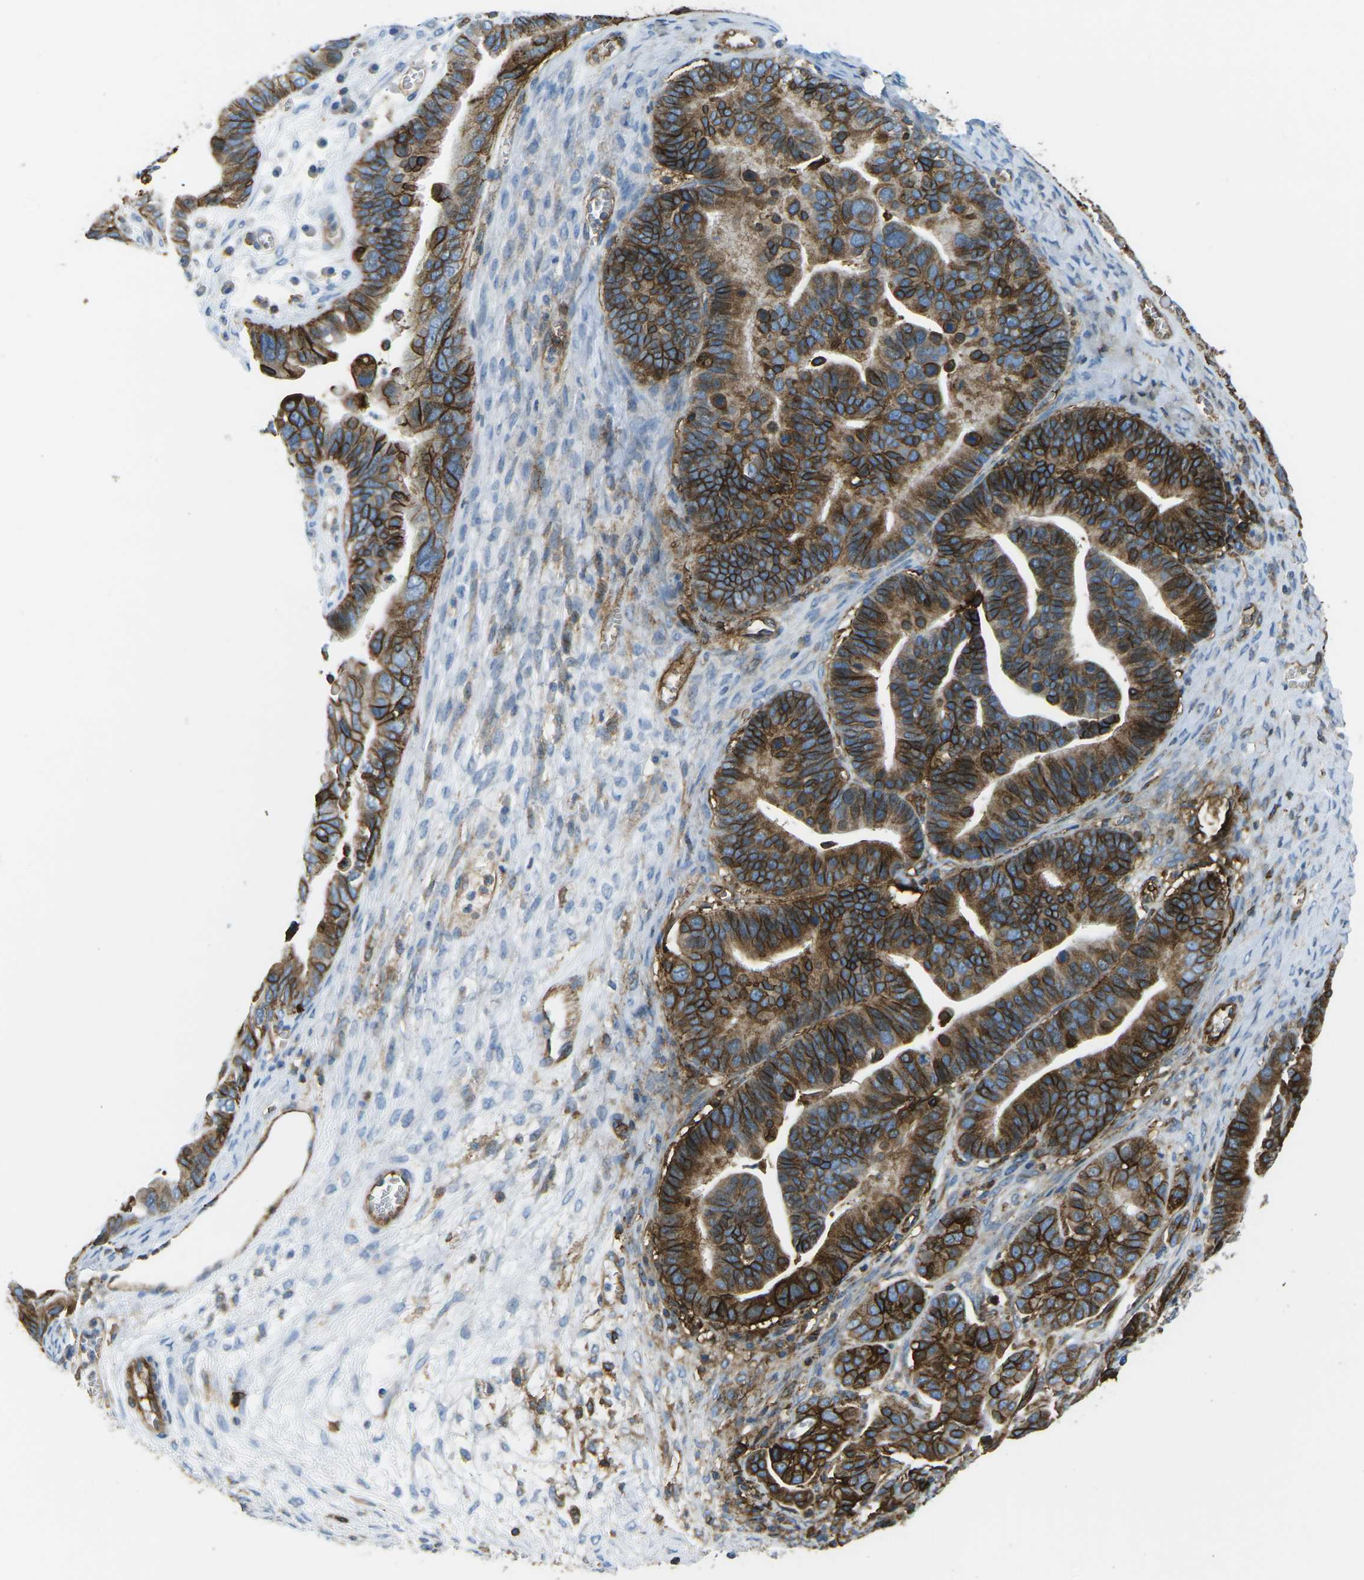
{"staining": {"intensity": "strong", "quantity": ">75%", "location": "cytoplasmic/membranous"}, "tissue": "ovarian cancer", "cell_type": "Tumor cells", "image_type": "cancer", "snomed": [{"axis": "morphology", "description": "Cystadenocarcinoma, serous, NOS"}, {"axis": "topography", "description": "Ovary"}], "caption": "A photomicrograph of ovarian cancer stained for a protein exhibits strong cytoplasmic/membranous brown staining in tumor cells.", "gene": "HLA-B", "patient": {"sex": "female", "age": 56}}